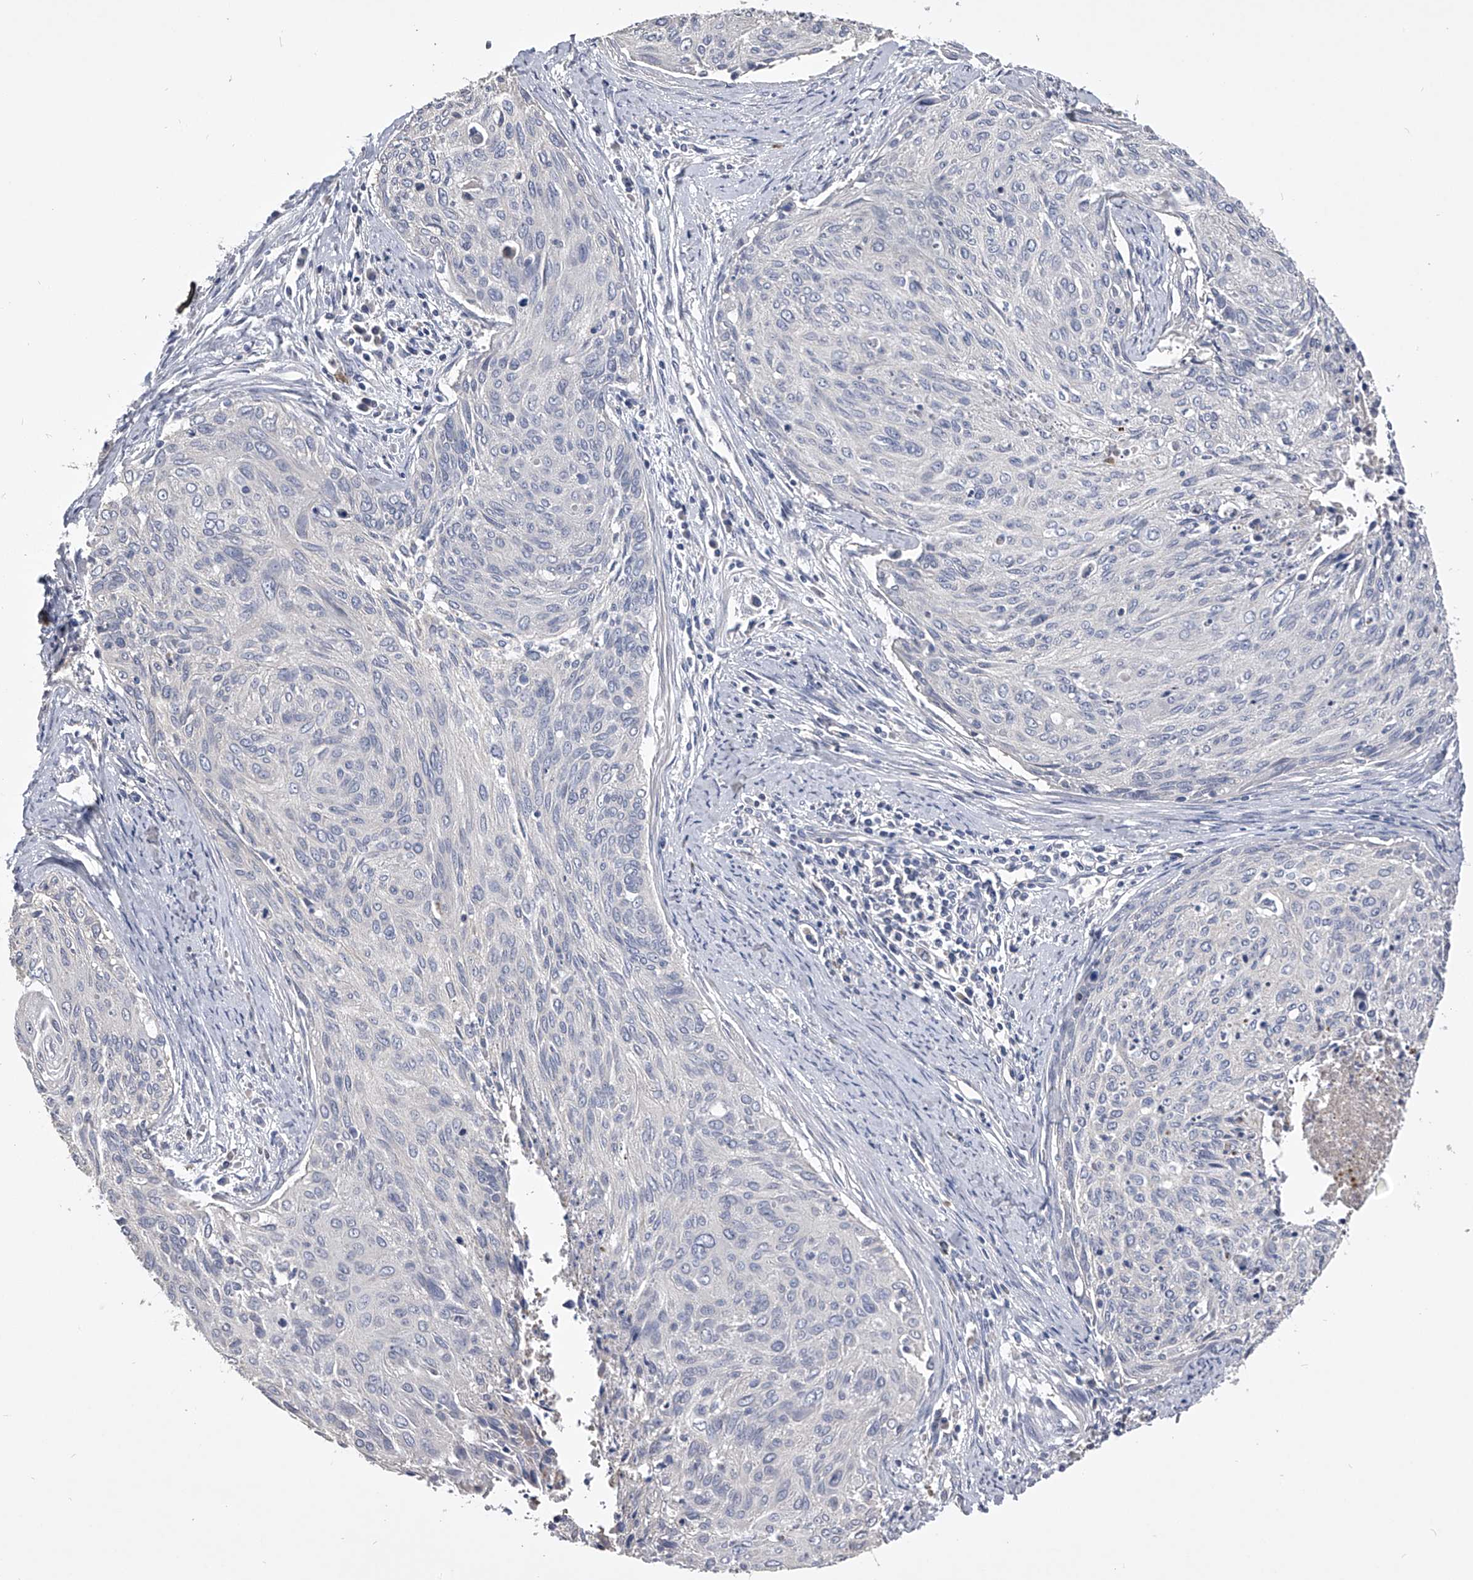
{"staining": {"intensity": "negative", "quantity": "none", "location": "none"}, "tissue": "cervical cancer", "cell_type": "Tumor cells", "image_type": "cancer", "snomed": [{"axis": "morphology", "description": "Squamous cell carcinoma, NOS"}, {"axis": "topography", "description": "Cervix"}], "caption": "Immunohistochemical staining of cervical cancer (squamous cell carcinoma) displays no significant positivity in tumor cells.", "gene": "MDN1", "patient": {"sex": "female", "age": 55}}